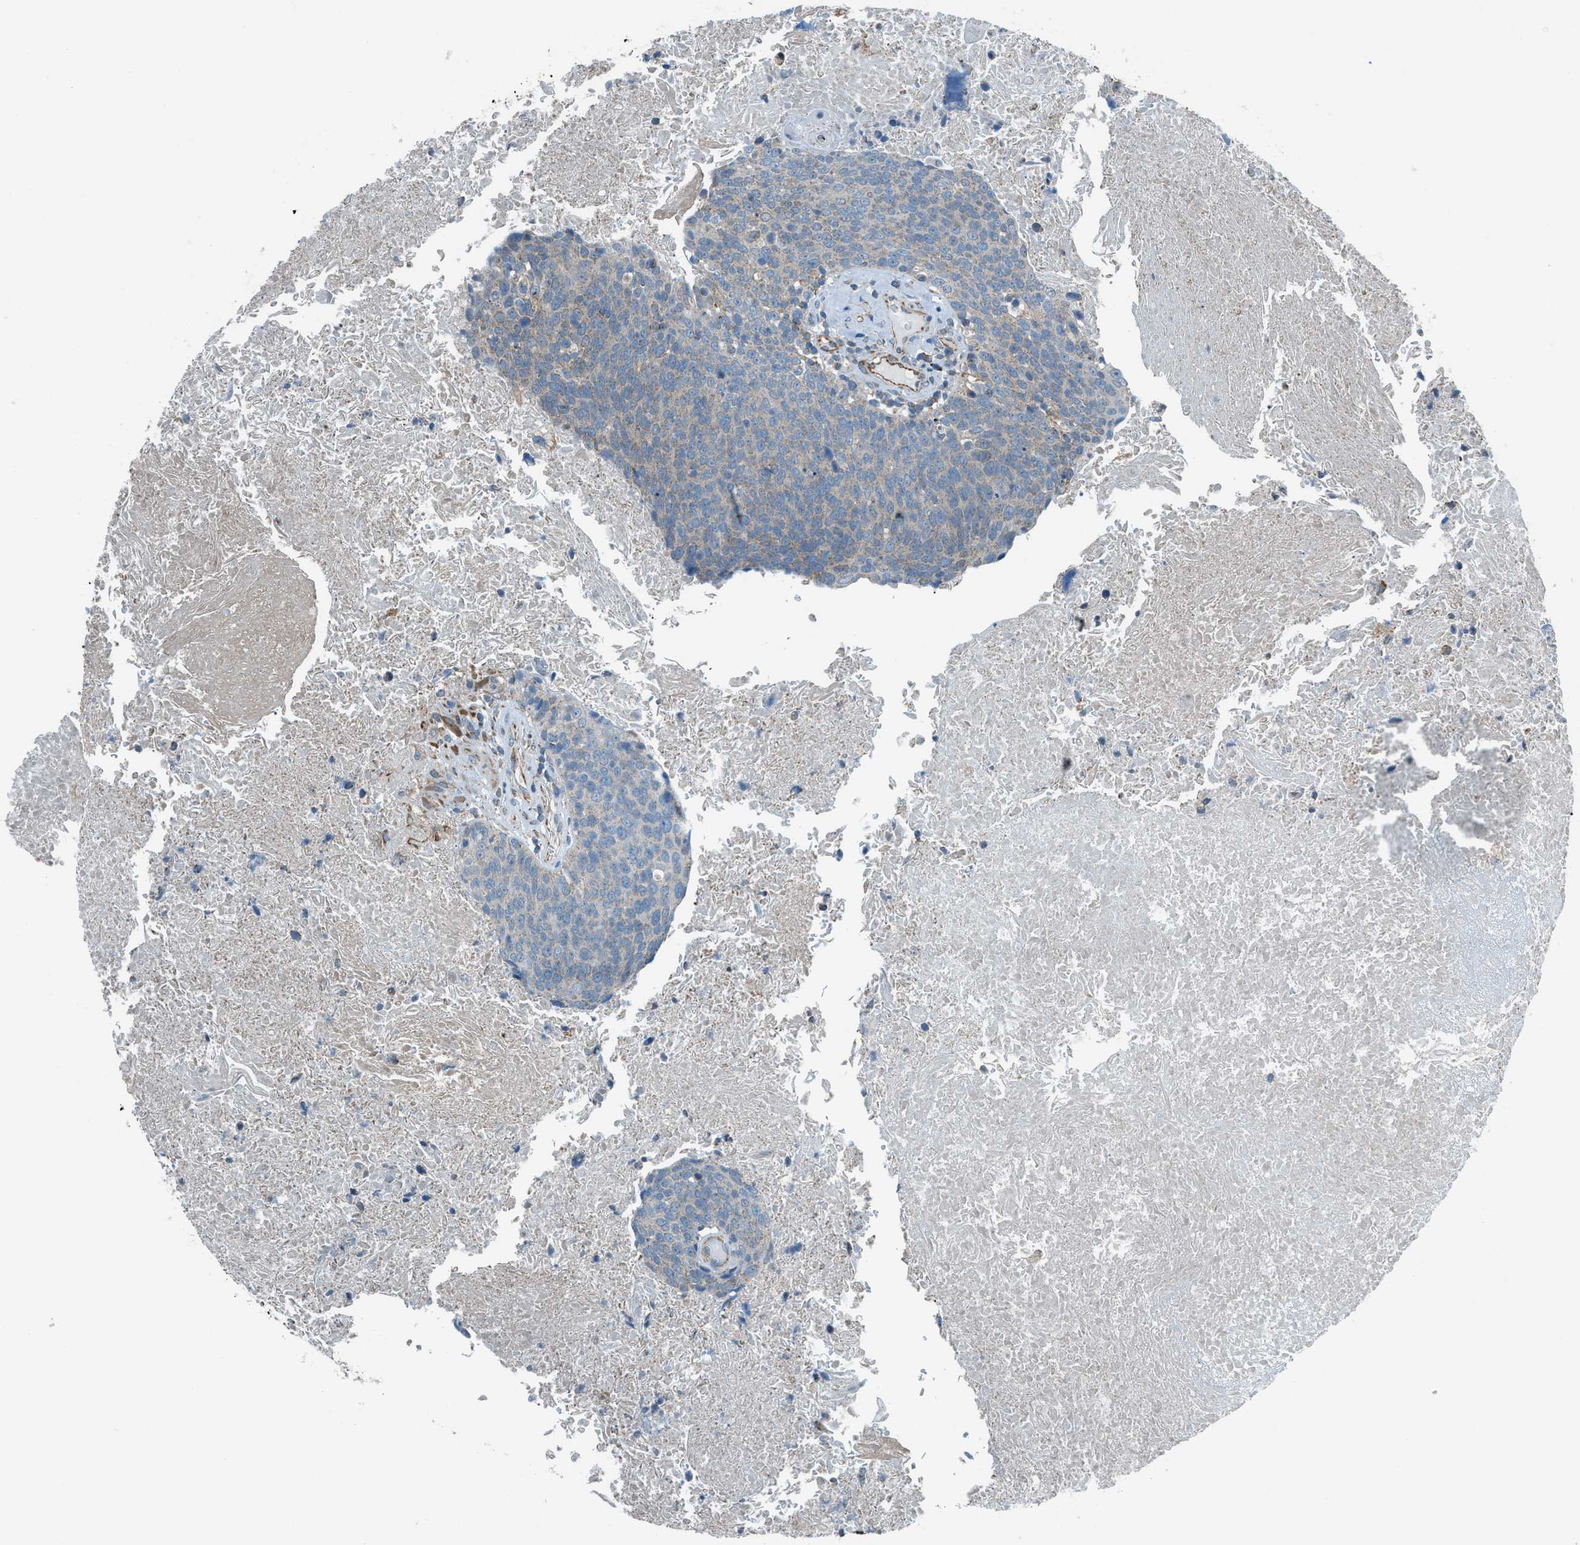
{"staining": {"intensity": "negative", "quantity": "none", "location": "none"}, "tissue": "head and neck cancer", "cell_type": "Tumor cells", "image_type": "cancer", "snomed": [{"axis": "morphology", "description": "Squamous cell carcinoma, NOS"}, {"axis": "morphology", "description": "Squamous cell carcinoma, metastatic, NOS"}, {"axis": "topography", "description": "Lymph node"}, {"axis": "topography", "description": "Head-Neck"}], "caption": "IHC of head and neck cancer displays no positivity in tumor cells.", "gene": "PIGG", "patient": {"sex": "male", "age": 62}}